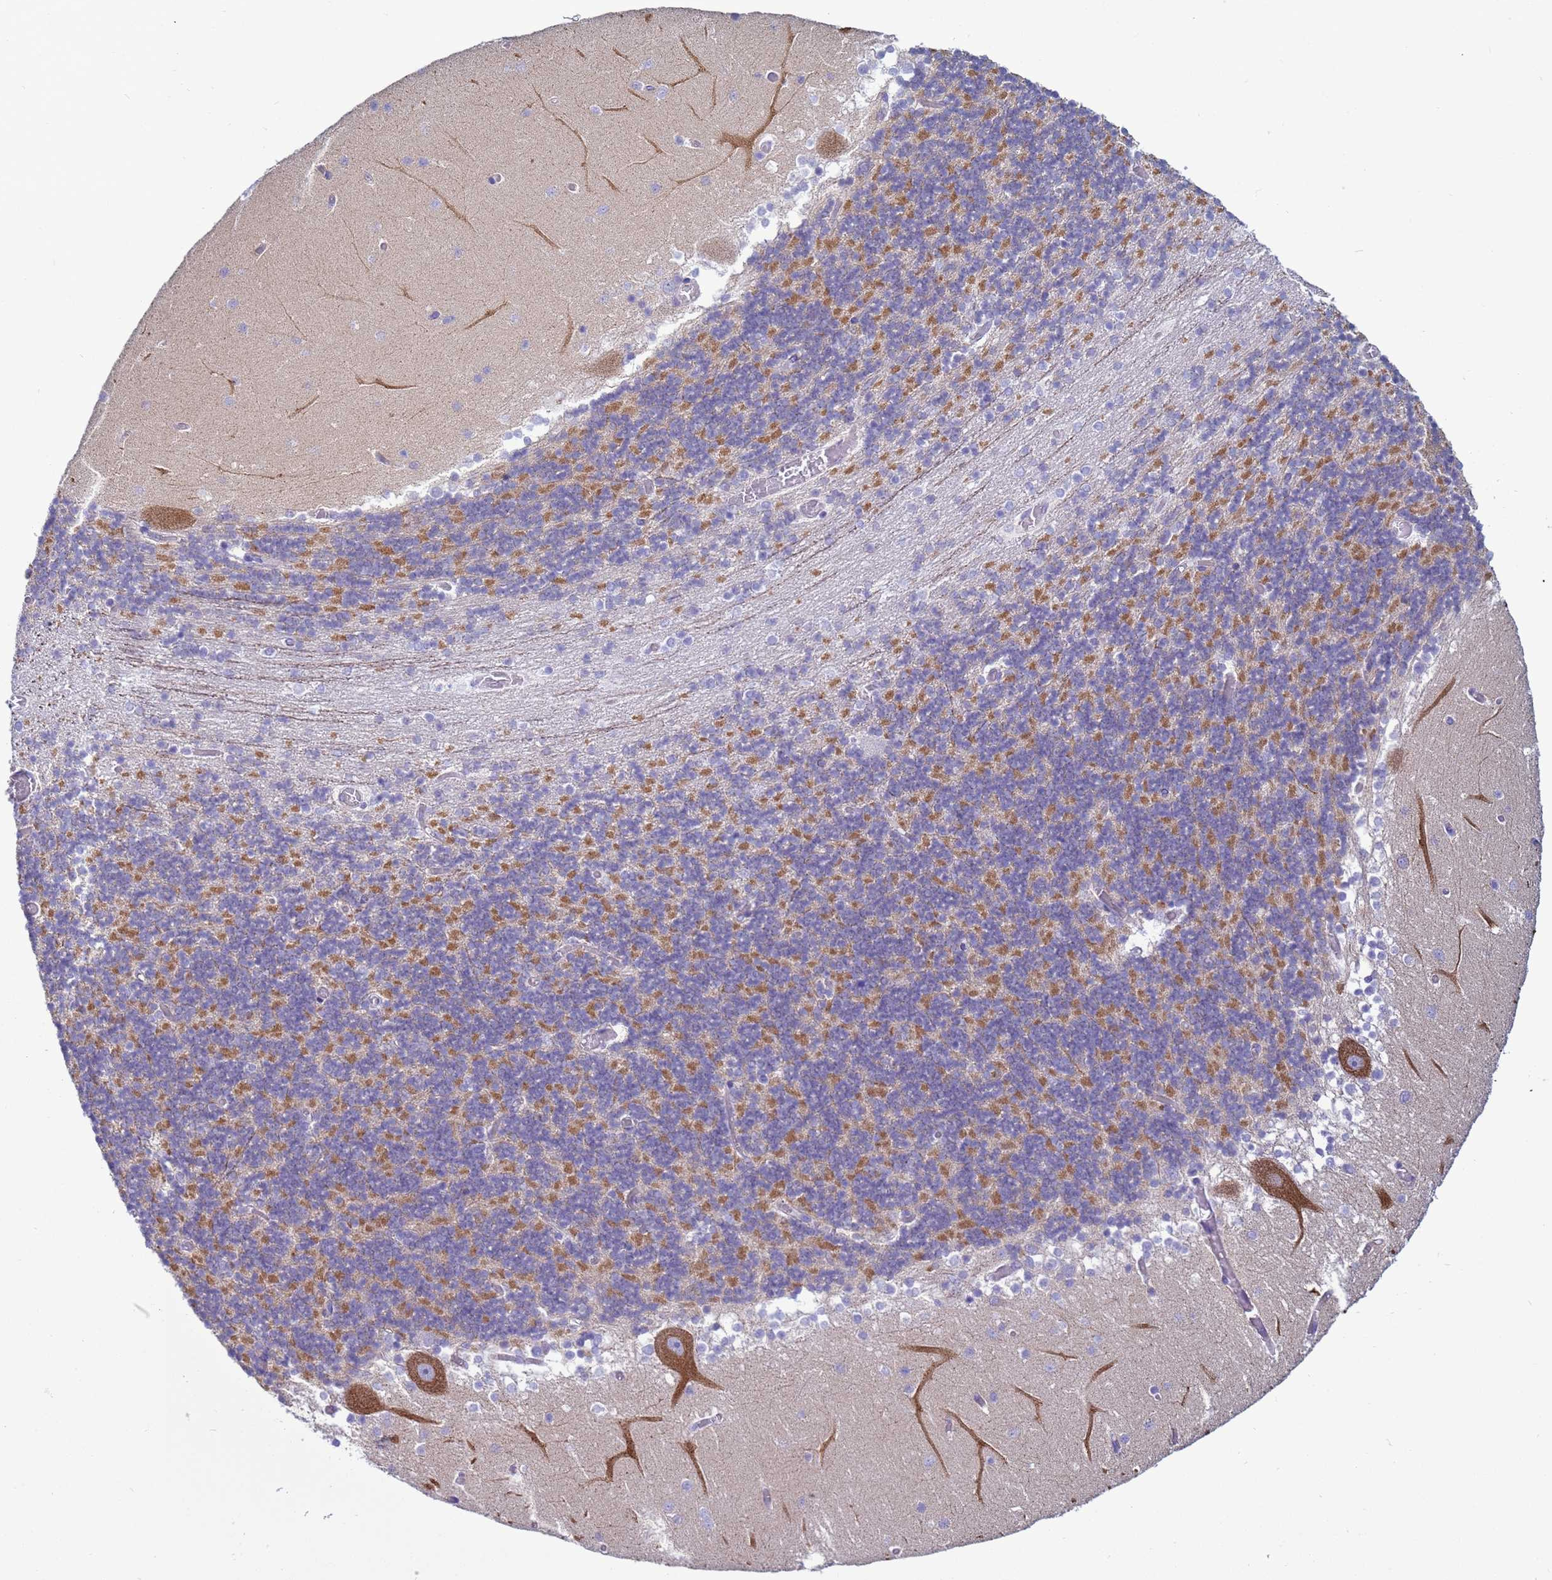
{"staining": {"intensity": "moderate", "quantity": "25%-75%", "location": "cytoplasmic/membranous"}, "tissue": "cerebellum", "cell_type": "Cells in granular layer", "image_type": "normal", "snomed": [{"axis": "morphology", "description": "Normal tissue, NOS"}, {"axis": "topography", "description": "Cerebellum"}], "caption": "Protein expression by immunohistochemistry displays moderate cytoplasmic/membranous staining in about 25%-75% of cells in granular layer in normal cerebellum.", "gene": "HPCAL1", "patient": {"sex": "female", "age": 28}}